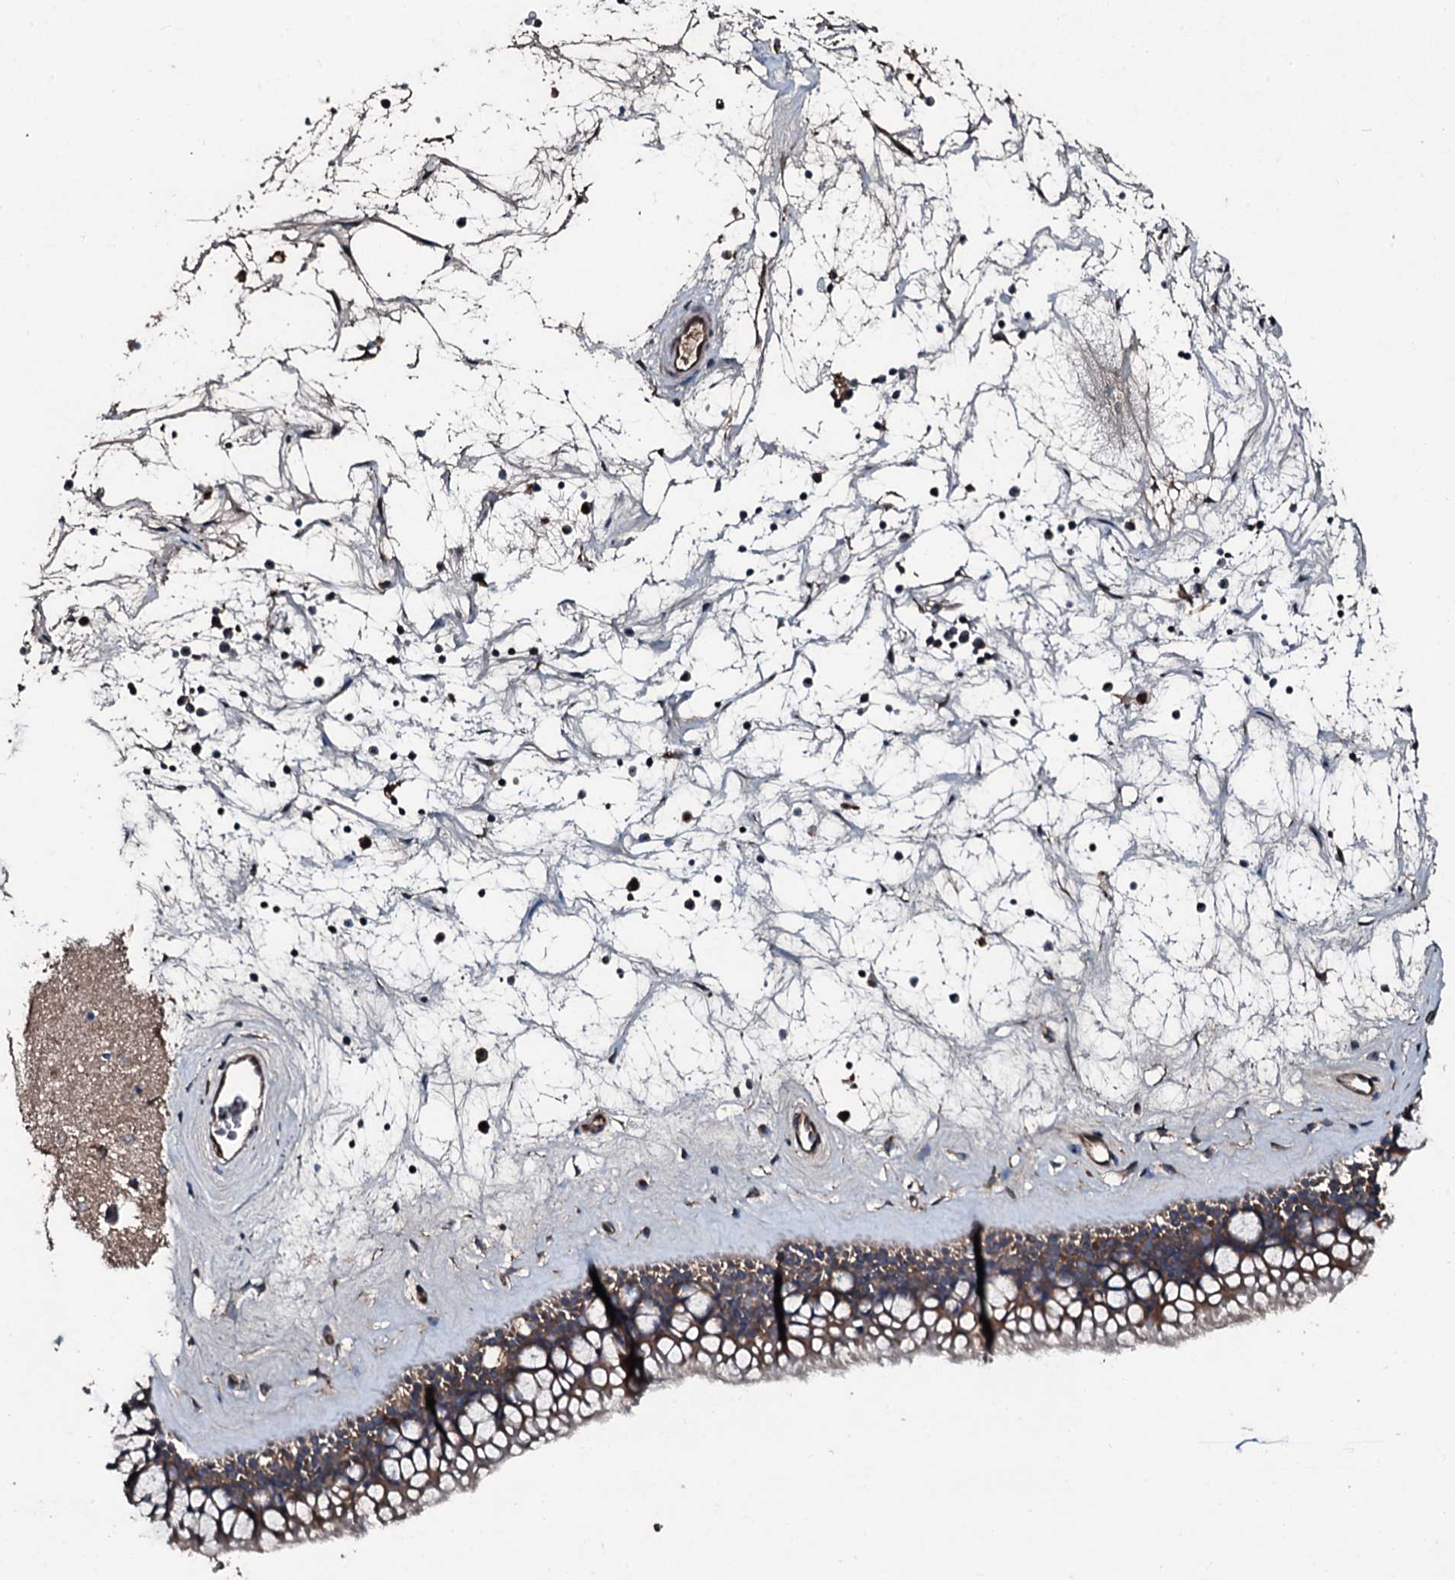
{"staining": {"intensity": "moderate", "quantity": ">75%", "location": "cytoplasmic/membranous"}, "tissue": "nasopharynx", "cell_type": "Respiratory epithelial cells", "image_type": "normal", "snomed": [{"axis": "morphology", "description": "Normal tissue, NOS"}, {"axis": "topography", "description": "Nasopharynx"}], "caption": "Immunohistochemical staining of benign nasopharynx shows medium levels of moderate cytoplasmic/membranous staining in about >75% of respiratory epithelial cells. Ihc stains the protein of interest in brown and the nuclei are stained blue.", "gene": "AARS1", "patient": {"sex": "male", "age": 64}}